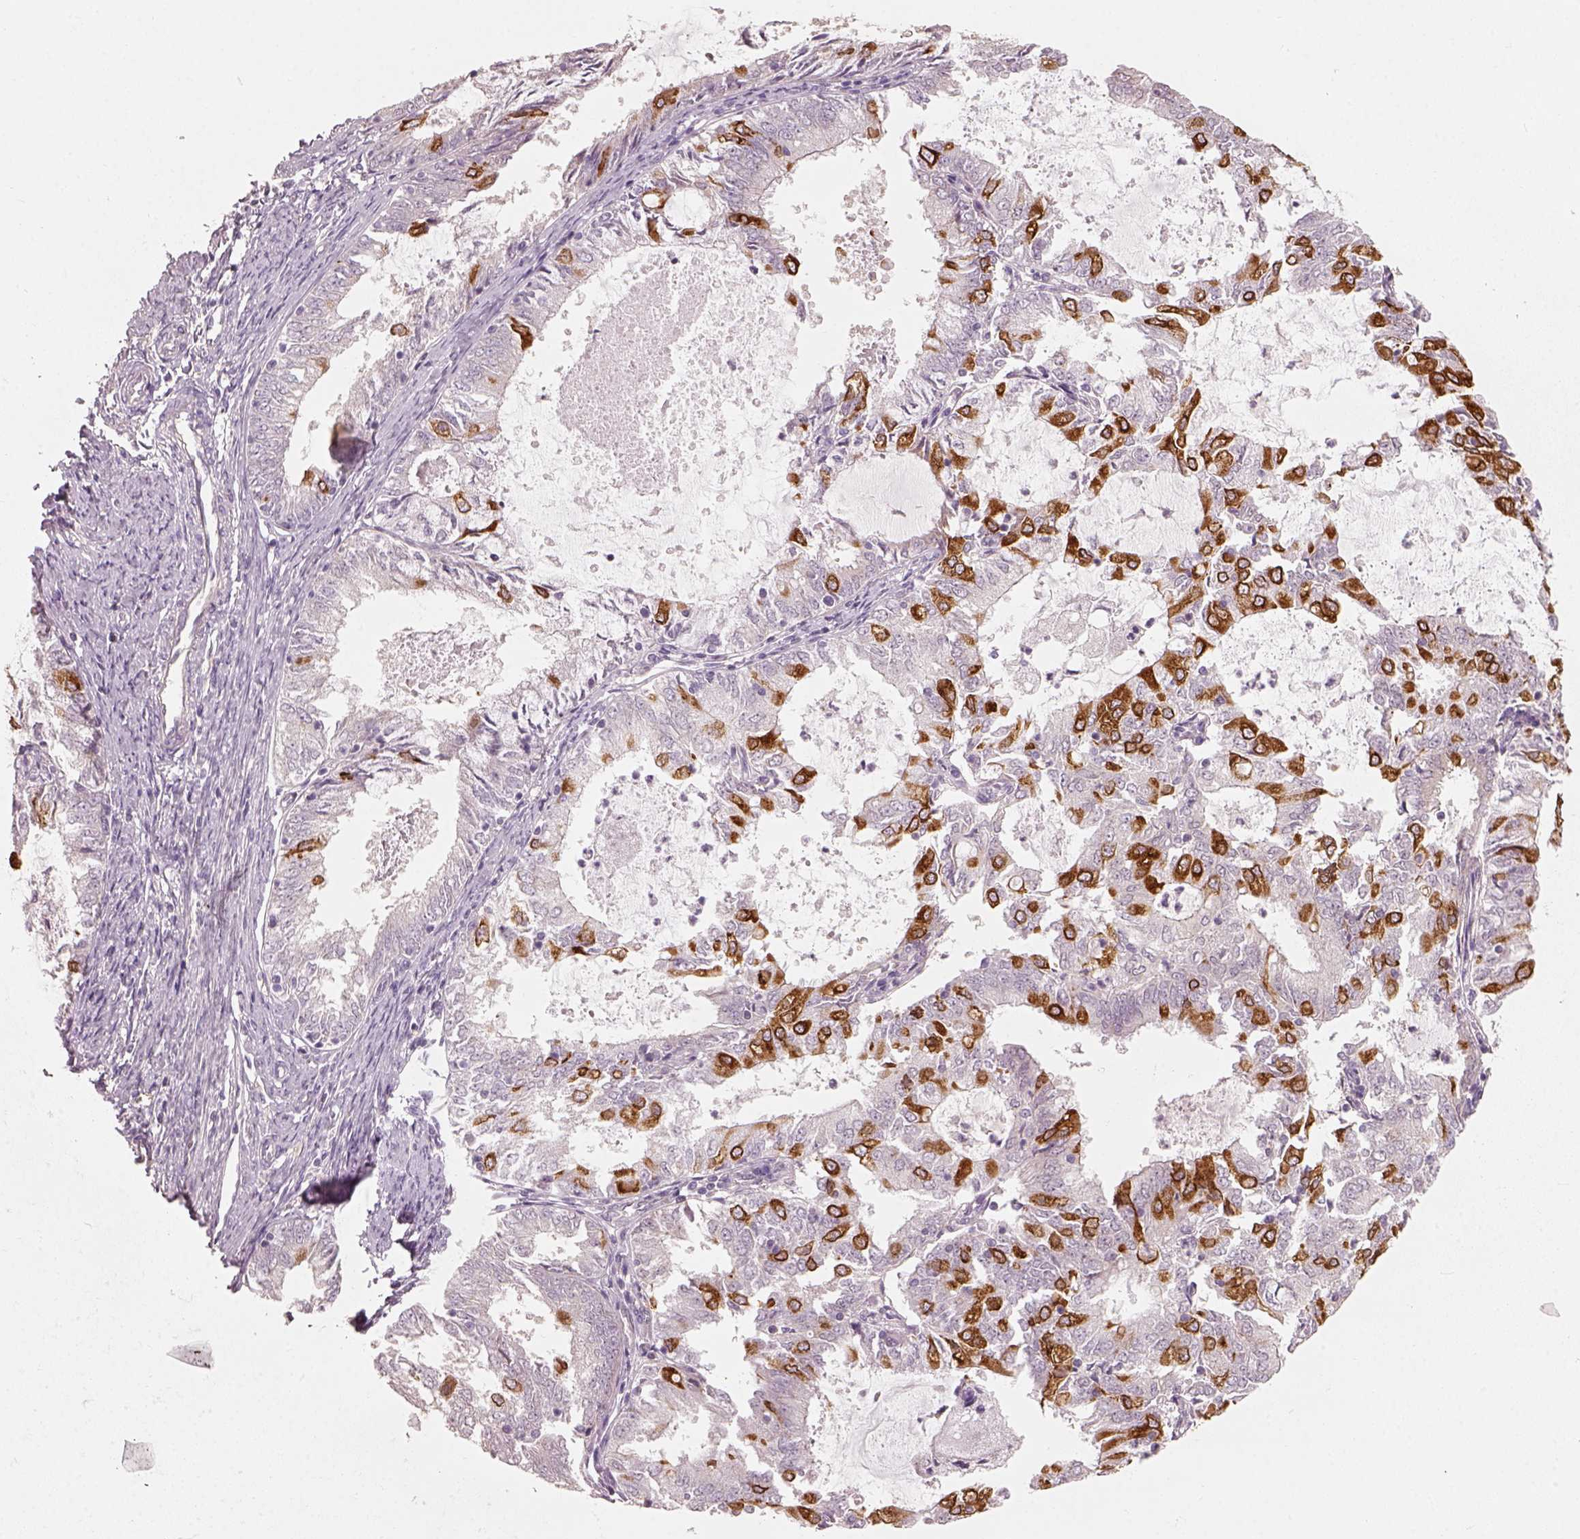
{"staining": {"intensity": "strong", "quantity": "25%-75%", "location": "cytoplasmic/membranous"}, "tissue": "endometrial cancer", "cell_type": "Tumor cells", "image_type": "cancer", "snomed": [{"axis": "morphology", "description": "Adenocarcinoma, NOS"}, {"axis": "topography", "description": "Endometrium"}], "caption": "The immunohistochemical stain highlights strong cytoplasmic/membranous positivity in tumor cells of endometrial cancer (adenocarcinoma) tissue.", "gene": "CDS1", "patient": {"sex": "female", "age": 57}}